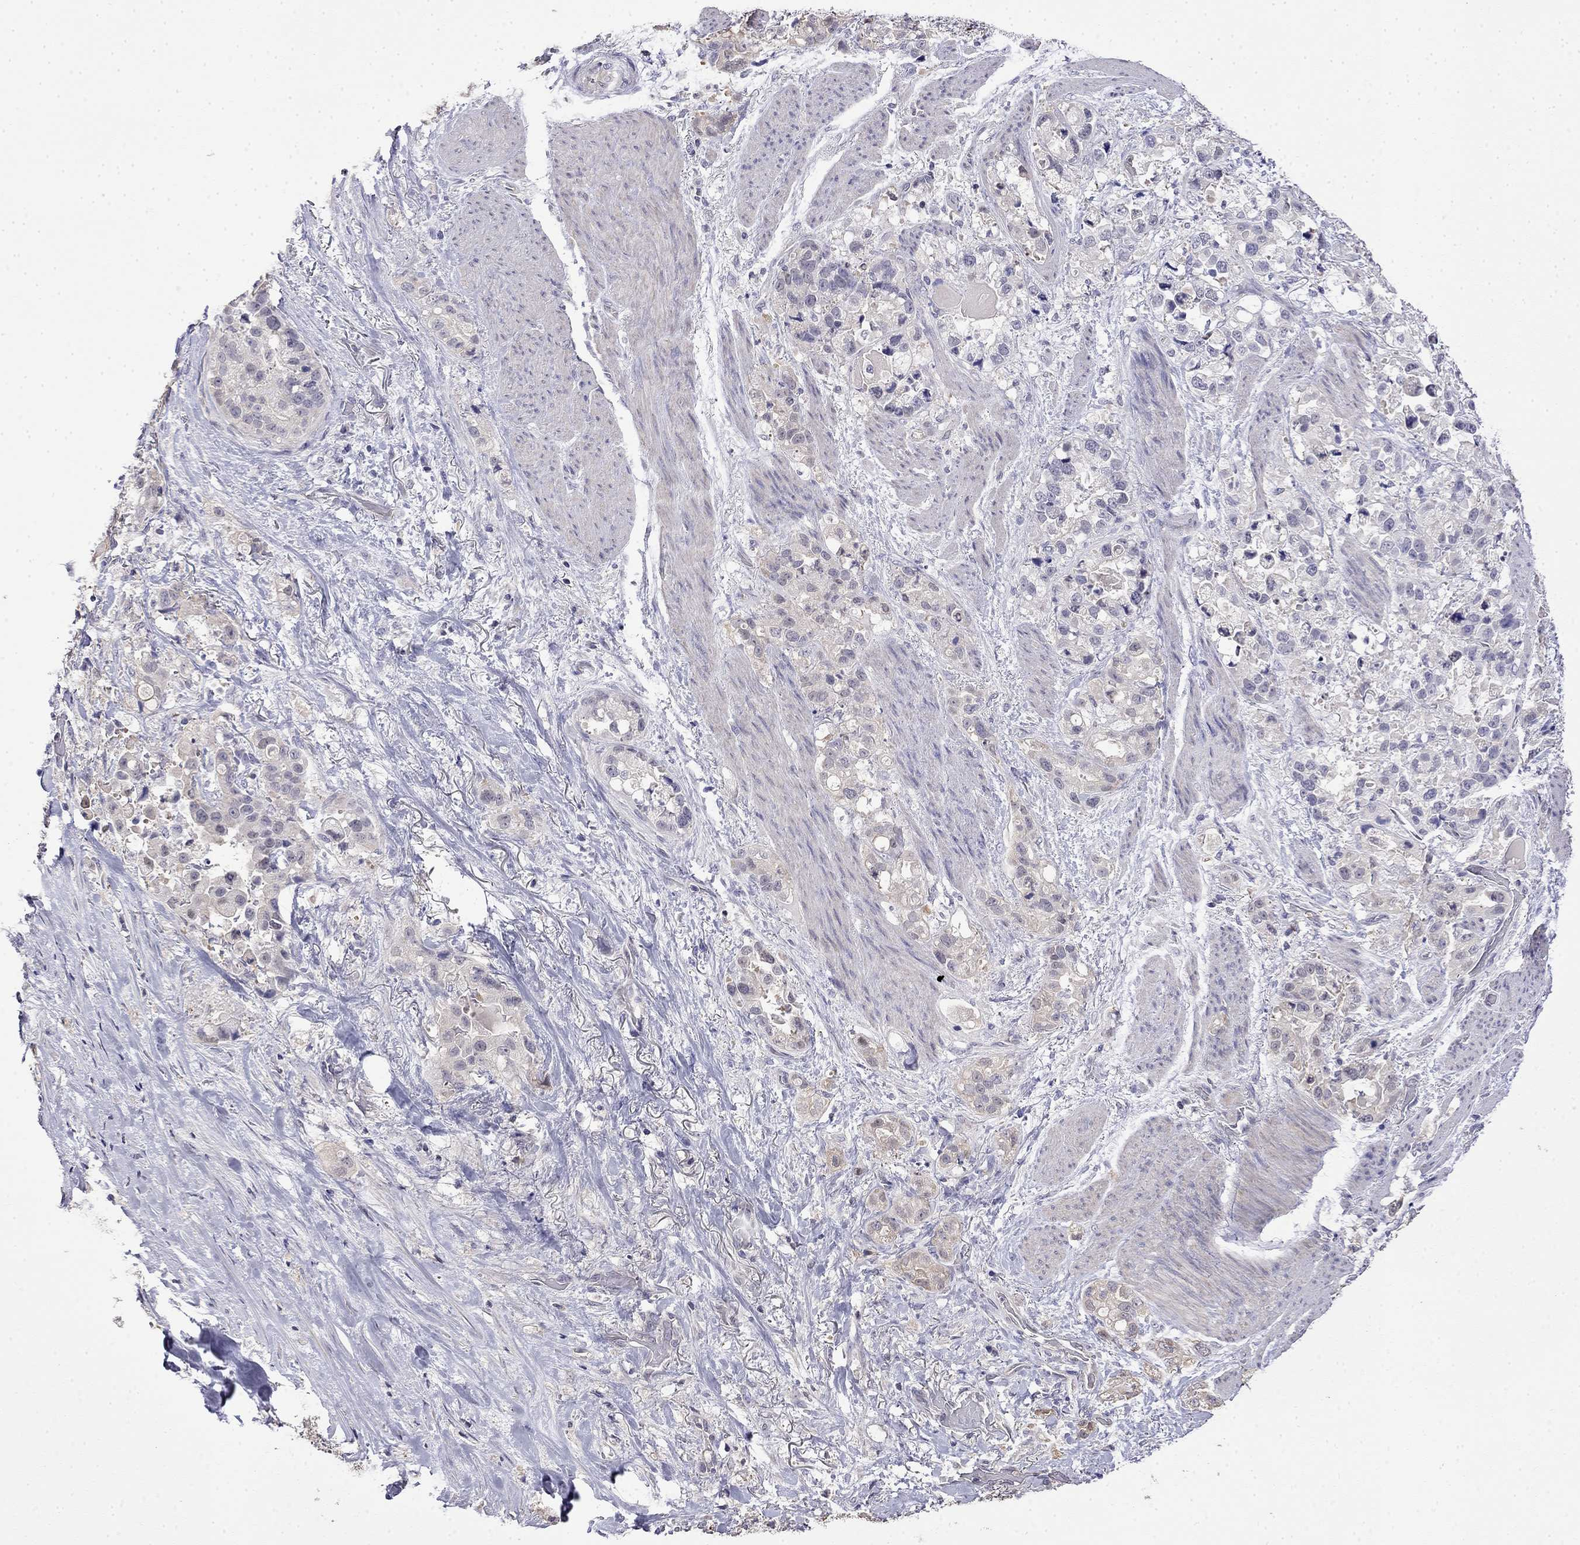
{"staining": {"intensity": "weak", "quantity": "<25%", "location": "cytoplasmic/membranous"}, "tissue": "stomach cancer", "cell_type": "Tumor cells", "image_type": "cancer", "snomed": [{"axis": "morphology", "description": "Adenocarcinoma, NOS"}, {"axis": "topography", "description": "Stomach"}], "caption": "DAB immunohistochemical staining of stomach cancer shows no significant staining in tumor cells. (DAB IHC with hematoxylin counter stain).", "gene": "GUCA1B", "patient": {"sex": "male", "age": 59}}